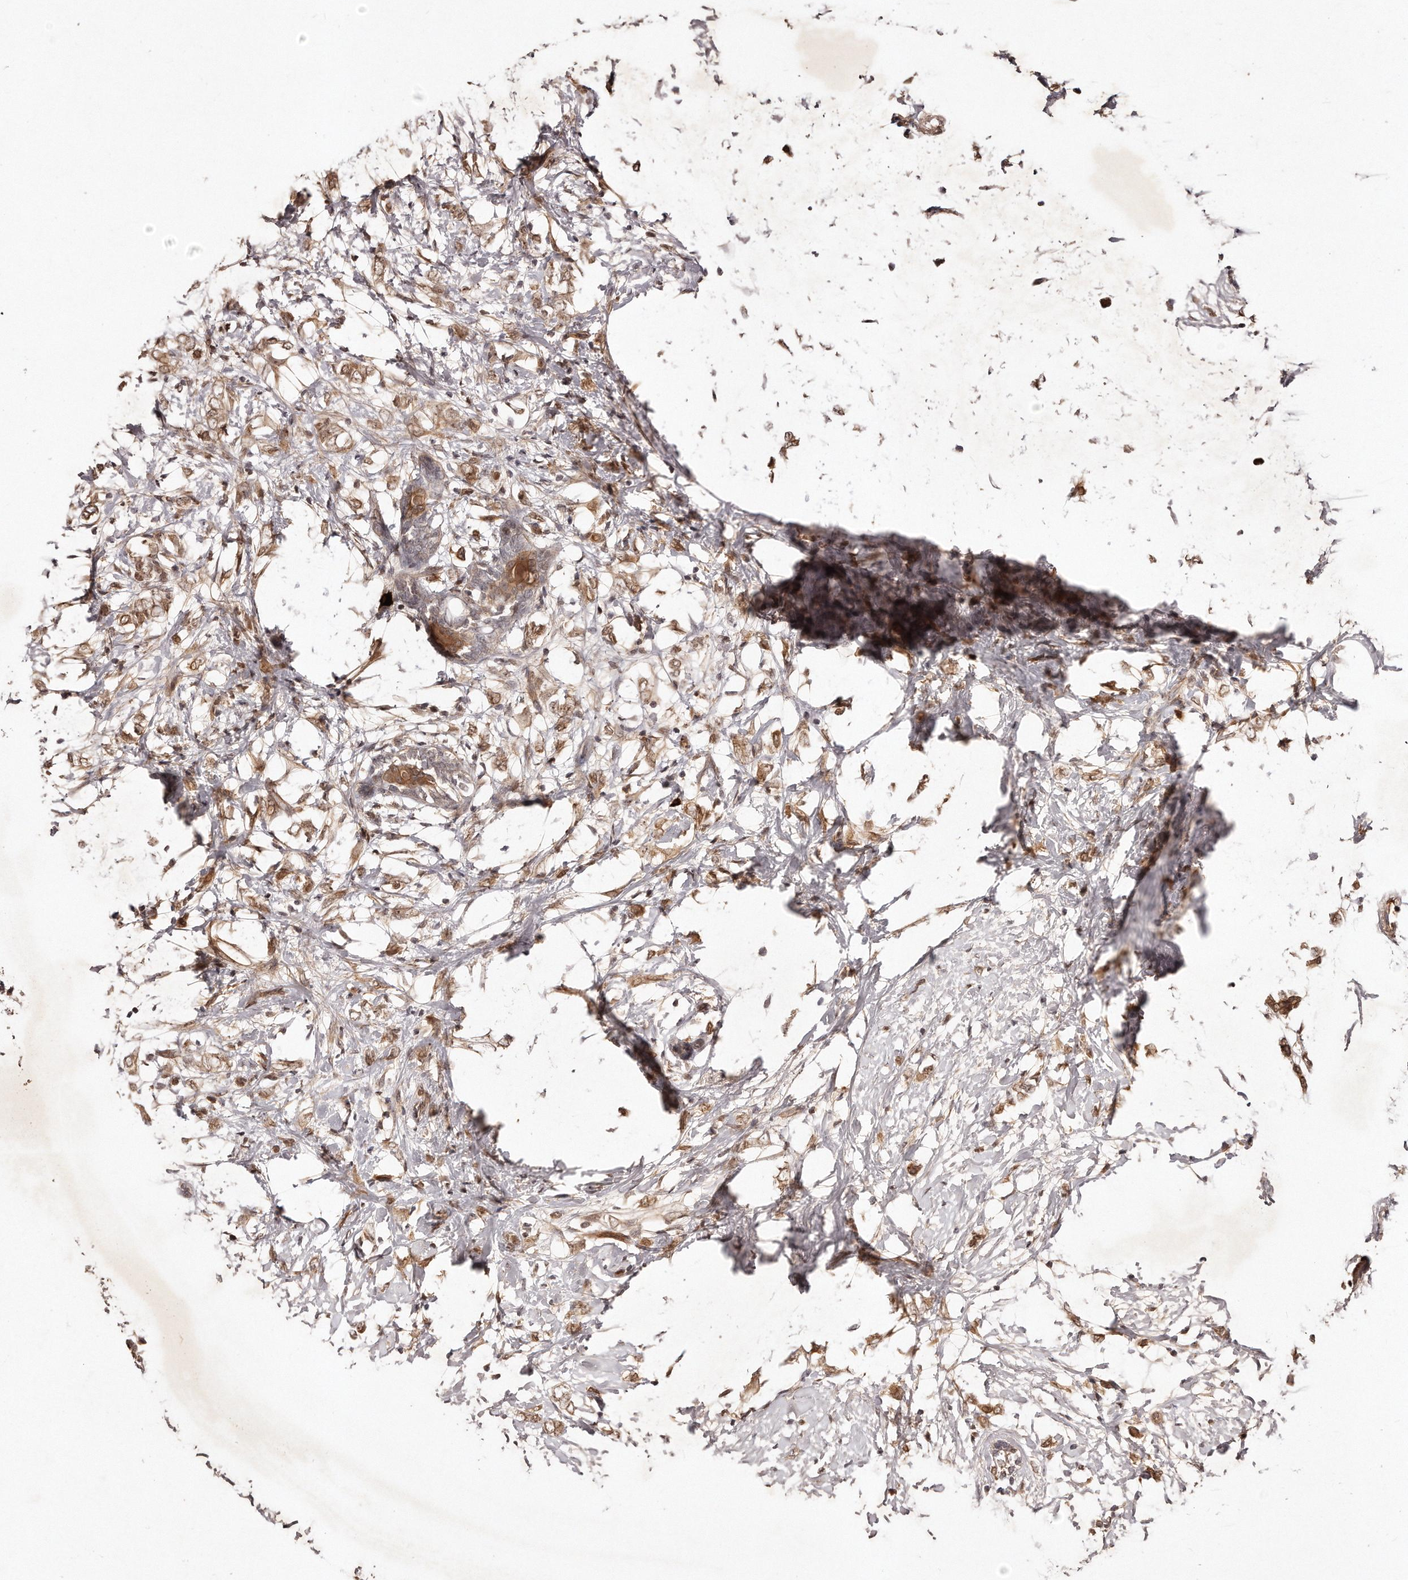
{"staining": {"intensity": "moderate", "quantity": ">75%", "location": "cytoplasmic/membranous,nuclear"}, "tissue": "breast cancer", "cell_type": "Tumor cells", "image_type": "cancer", "snomed": [{"axis": "morphology", "description": "Normal tissue, NOS"}, {"axis": "morphology", "description": "Lobular carcinoma"}, {"axis": "topography", "description": "Breast"}], "caption": "DAB immunohistochemical staining of breast lobular carcinoma displays moderate cytoplasmic/membranous and nuclear protein positivity in about >75% of tumor cells.", "gene": "SOX4", "patient": {"sex": "female", "age": 47}}